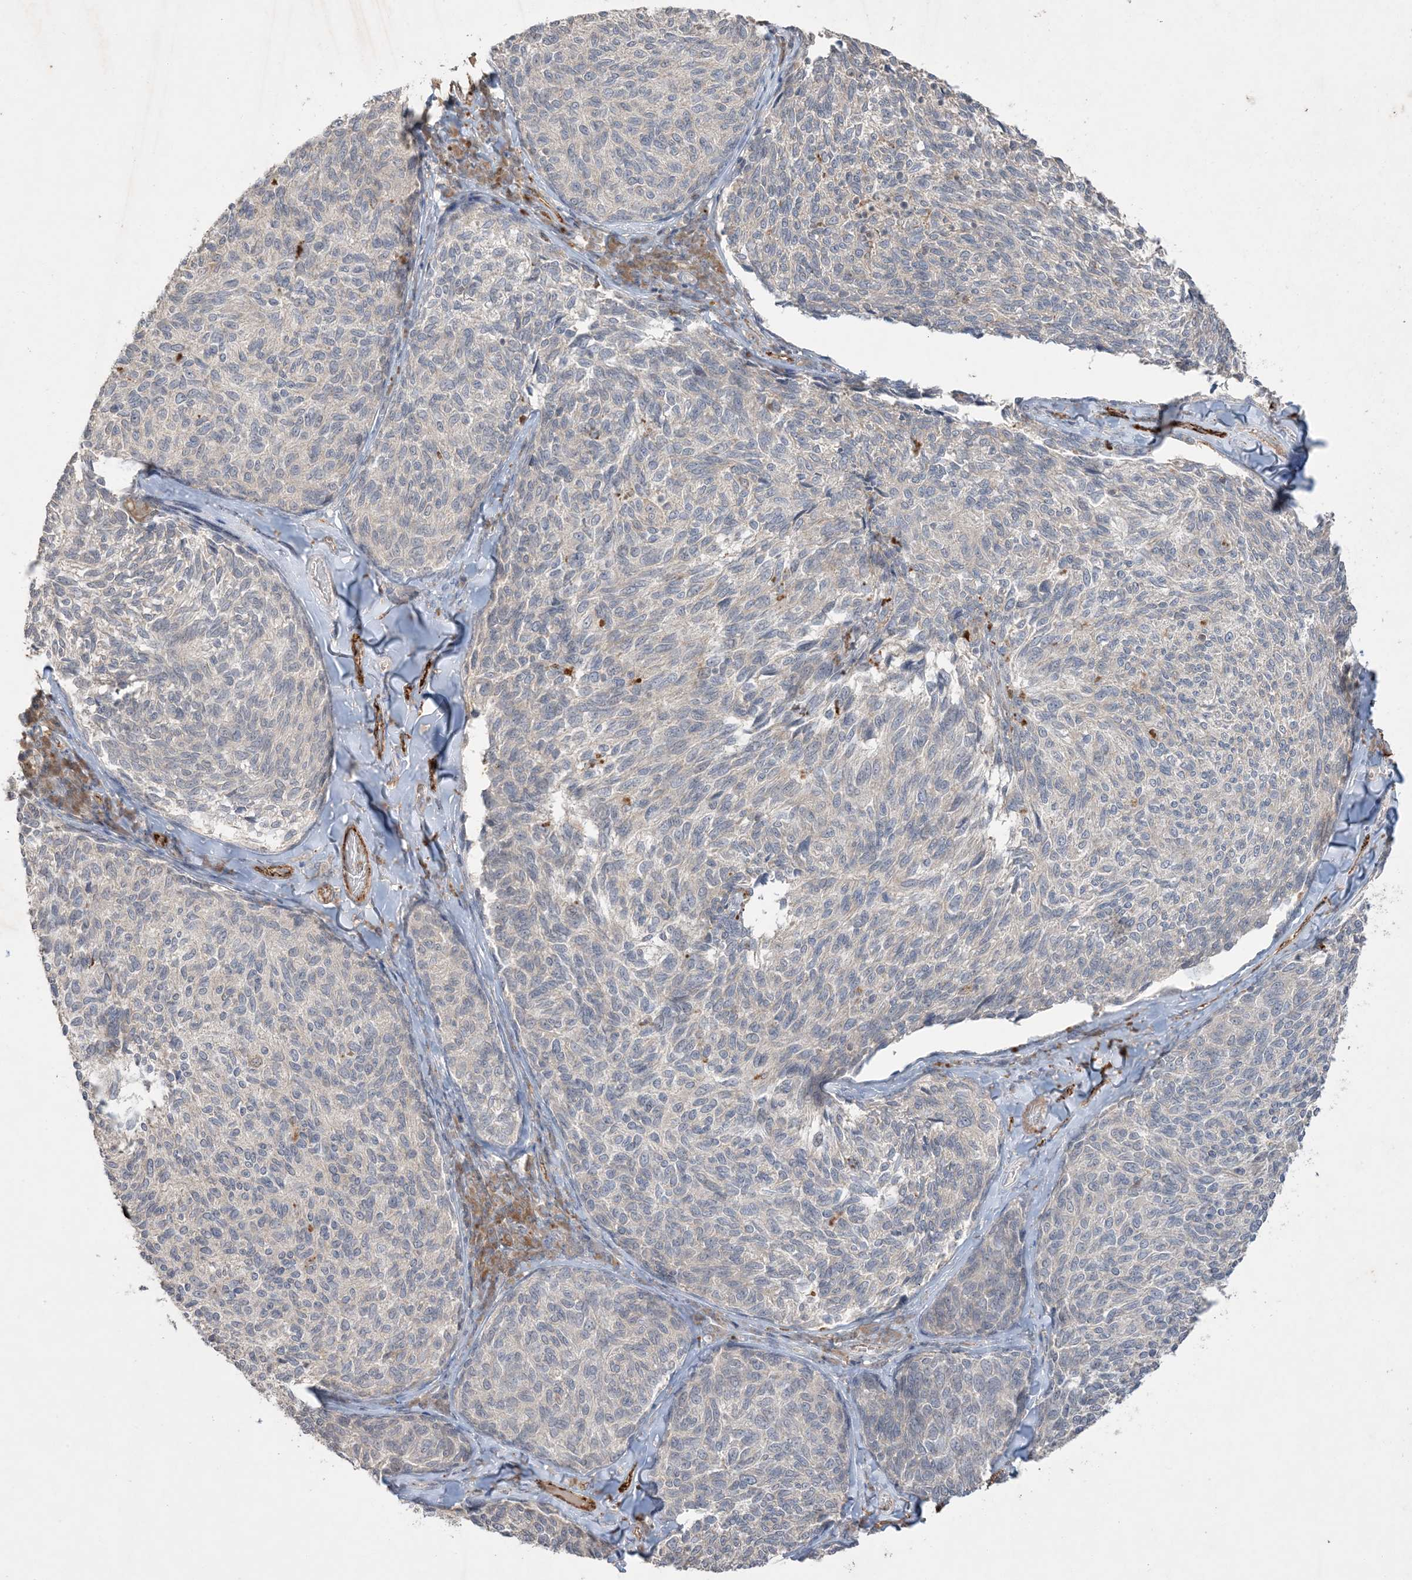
{"staining": {"intensity": "negative", "quantity": "none", "location": "none"}, "tissue": "melanoma", "cell_type": "Tumor cells", "image_type": "cancer", "snomed": [{"axis": "morphology", "description": "Malignant melanoma, NOS"}, {"axis": "topography", "description": "Skin"}], "caption": "Melanoma was stained to show a protein in brown. There is no significant expression in tumor cells. (DAB (3,3'-diaminobenzidine) immunohistochemistry with hematoxylin counter stain).", "gene": "PRSS36", "patient": {"sex": "female", "age": 73}}